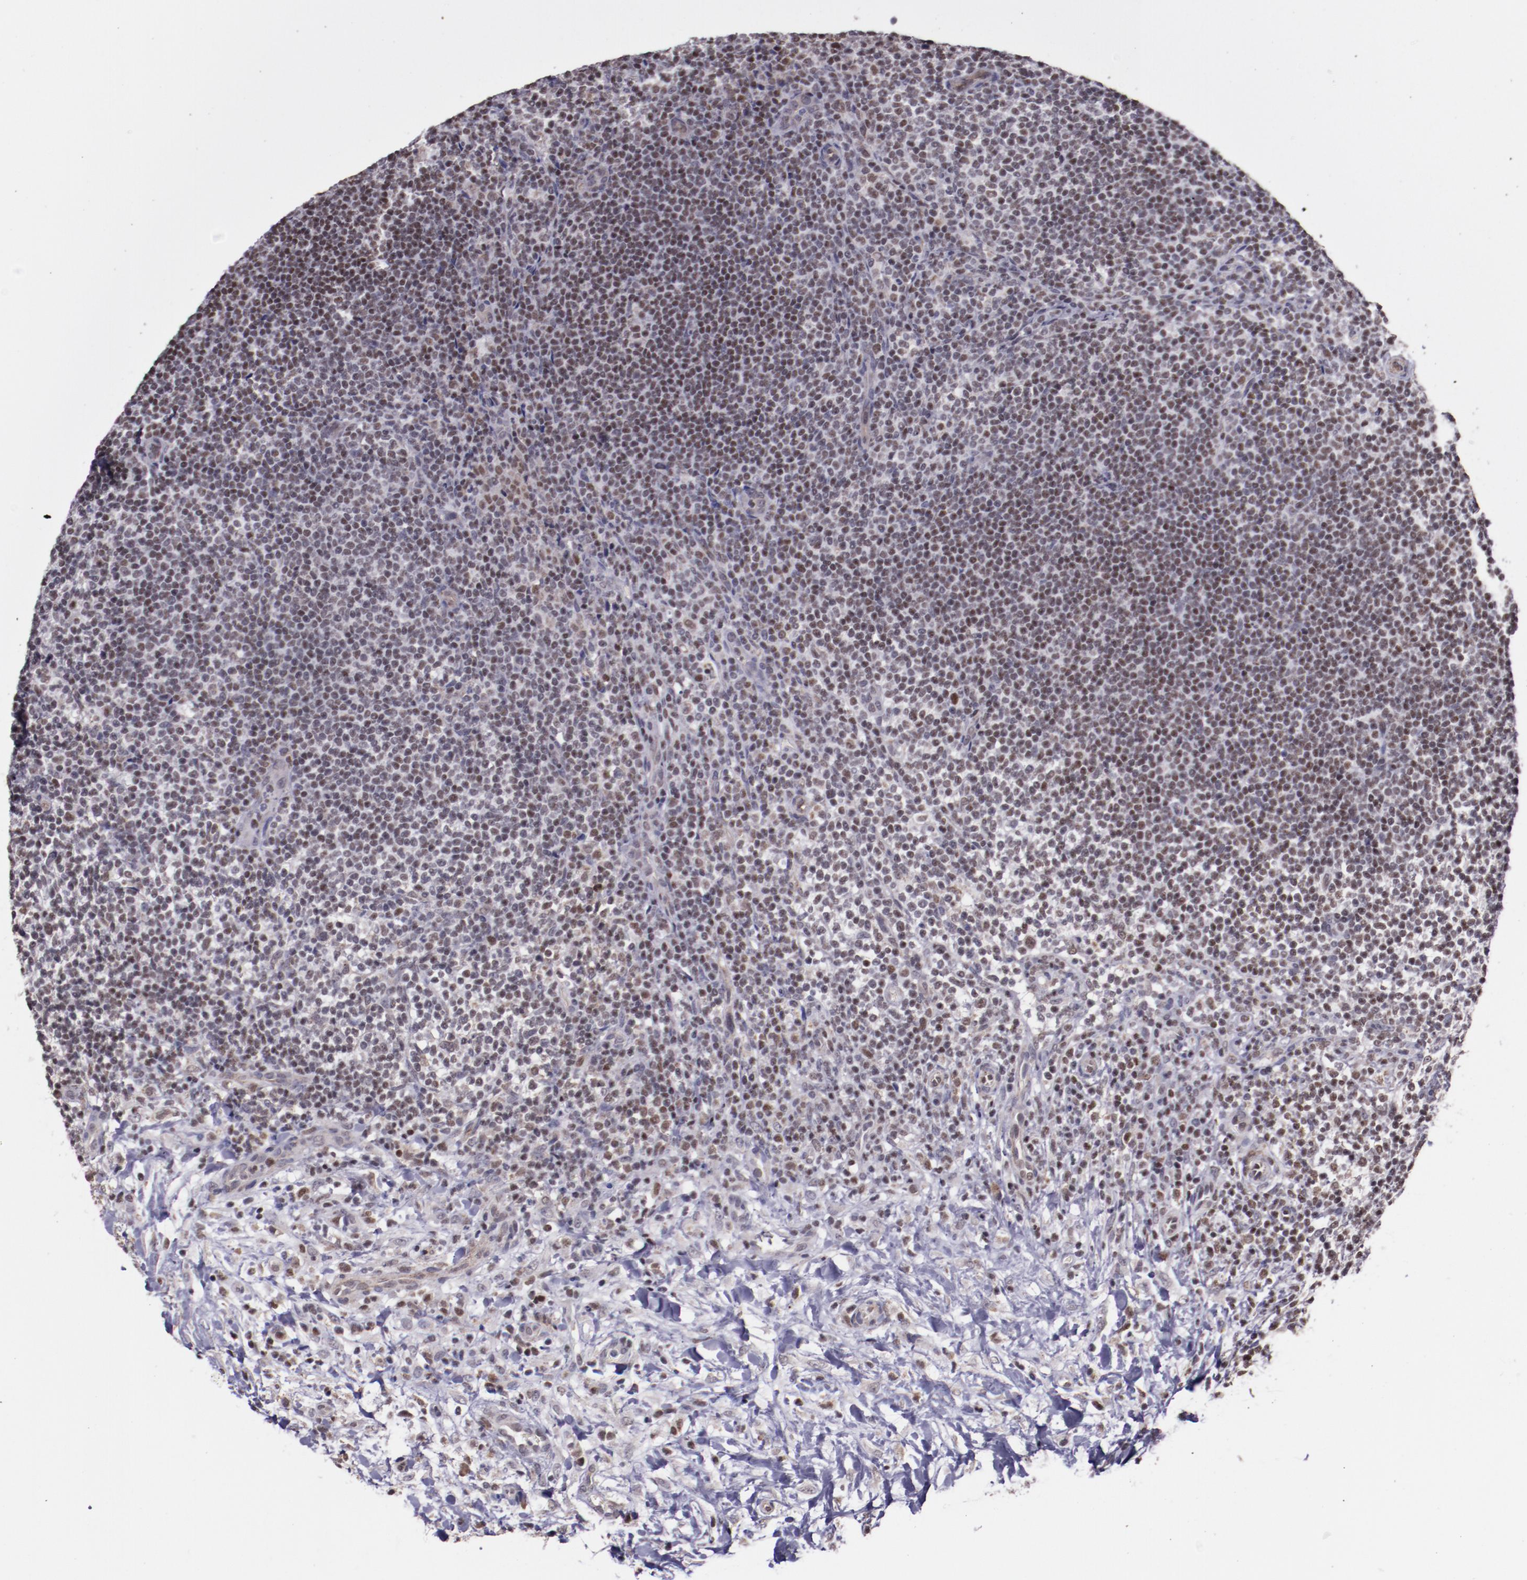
{"staining": {"intensity": "weak", "quantity": "<25%", "location": "nuclear"}, "tissue": "lymphoma", "cell_type": "Tumor cells", "image_type": "cancer", "snomed": [{"axis": "morphology", "description": "Malignant lymphoma, non-Hodgkin's type, Low grade"}, {"axis": "topography", "description": "Lymph node"}], "caption": "Immunohistochemical staining of human lymphoma exhibits no significant positivity in tumor cells.", "gene": "ELF1", "patient": {"sex": "female", "age": 76}}